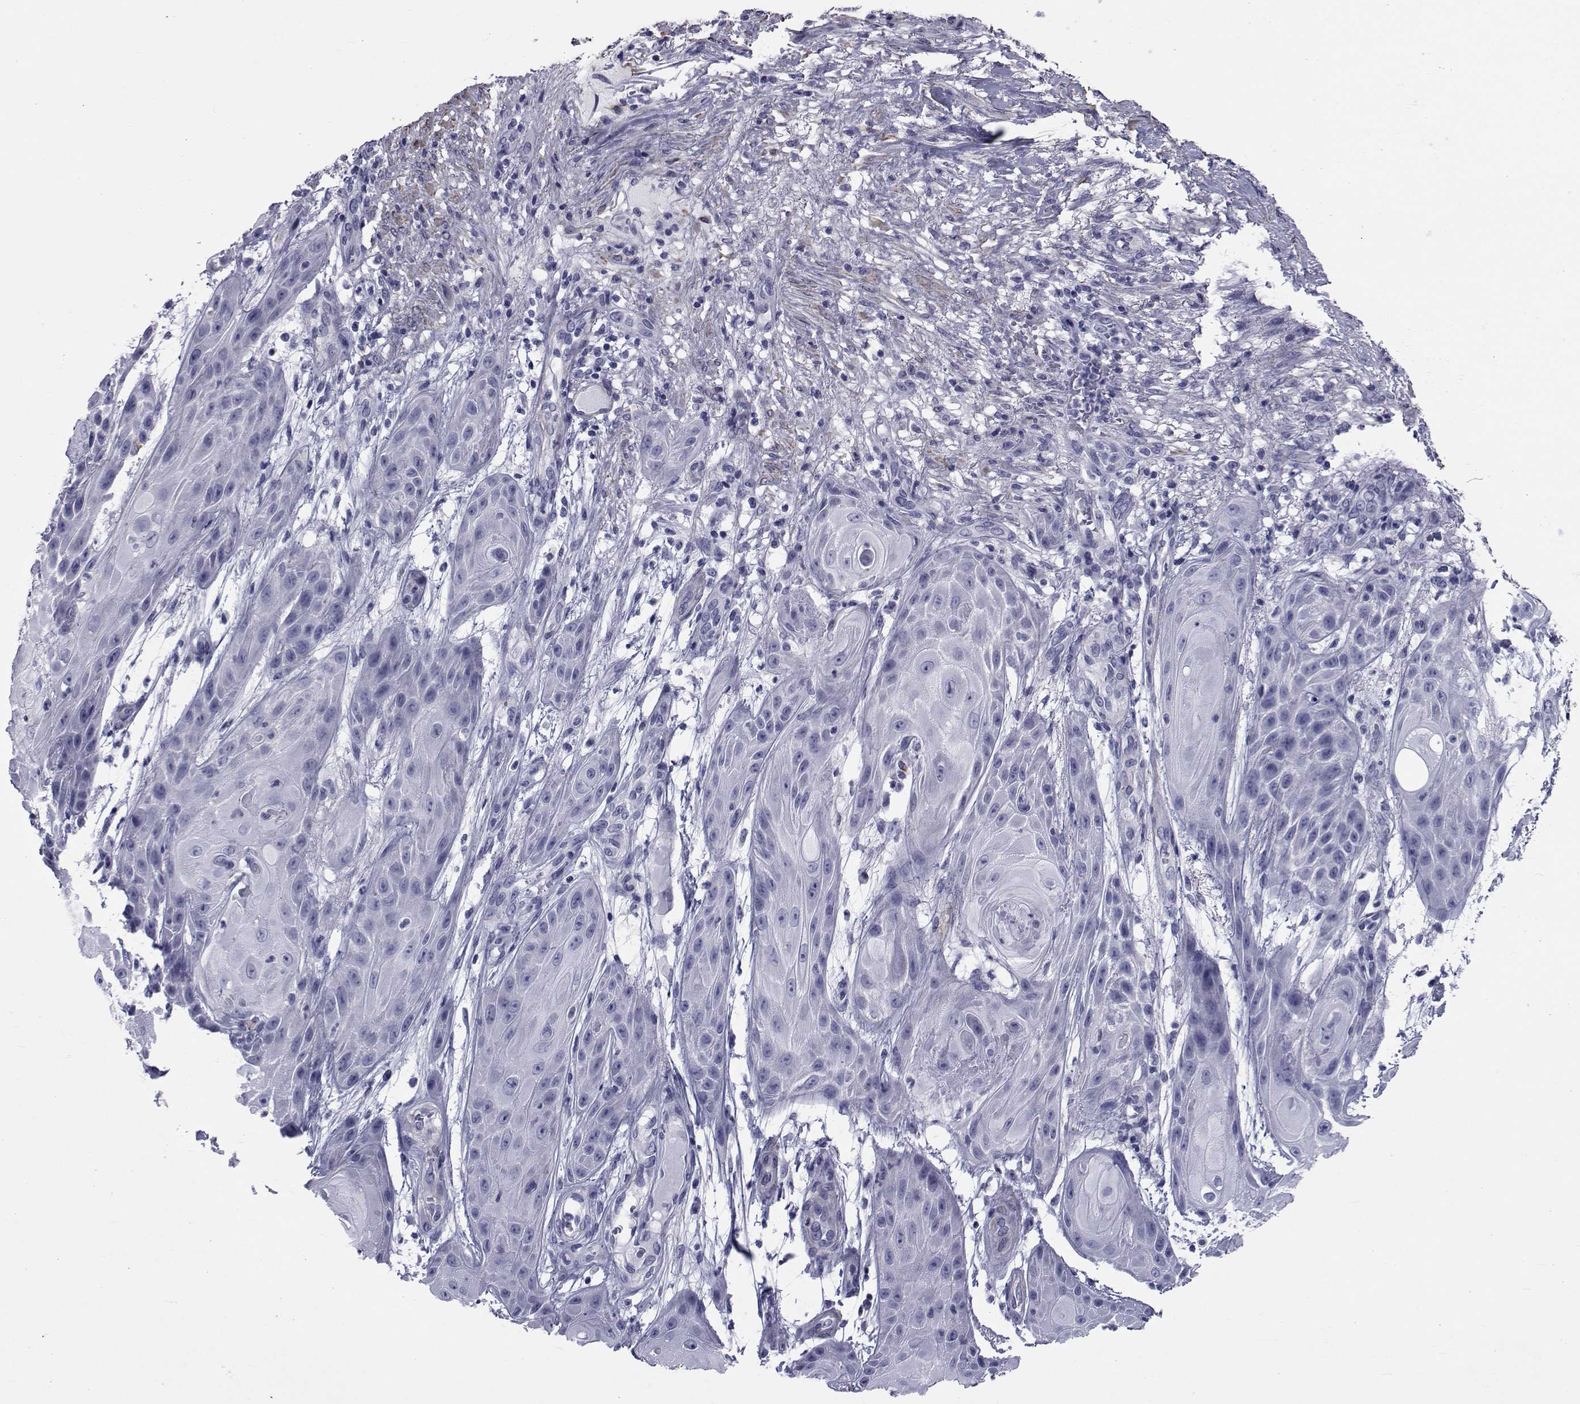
{"staining": {"intensity": "negative", "quantity": "none", "location": "none"}, "tissue": "skin cancer", "cell_type": "Tumor cells", "image_type": "cancer", "snomed": [{"axis": "morphology", "description": "Squamous cell carcinoma, NOS"}, {"axis": "topography", "description": "Skin"}], "caption": "Human squamous cell carcinoma (skin) stained for a protein using immunohistochemistry shows no expression in tumor cells.", "gene": "GKAP1", "patient": {"sex": "male", "age": 62}}